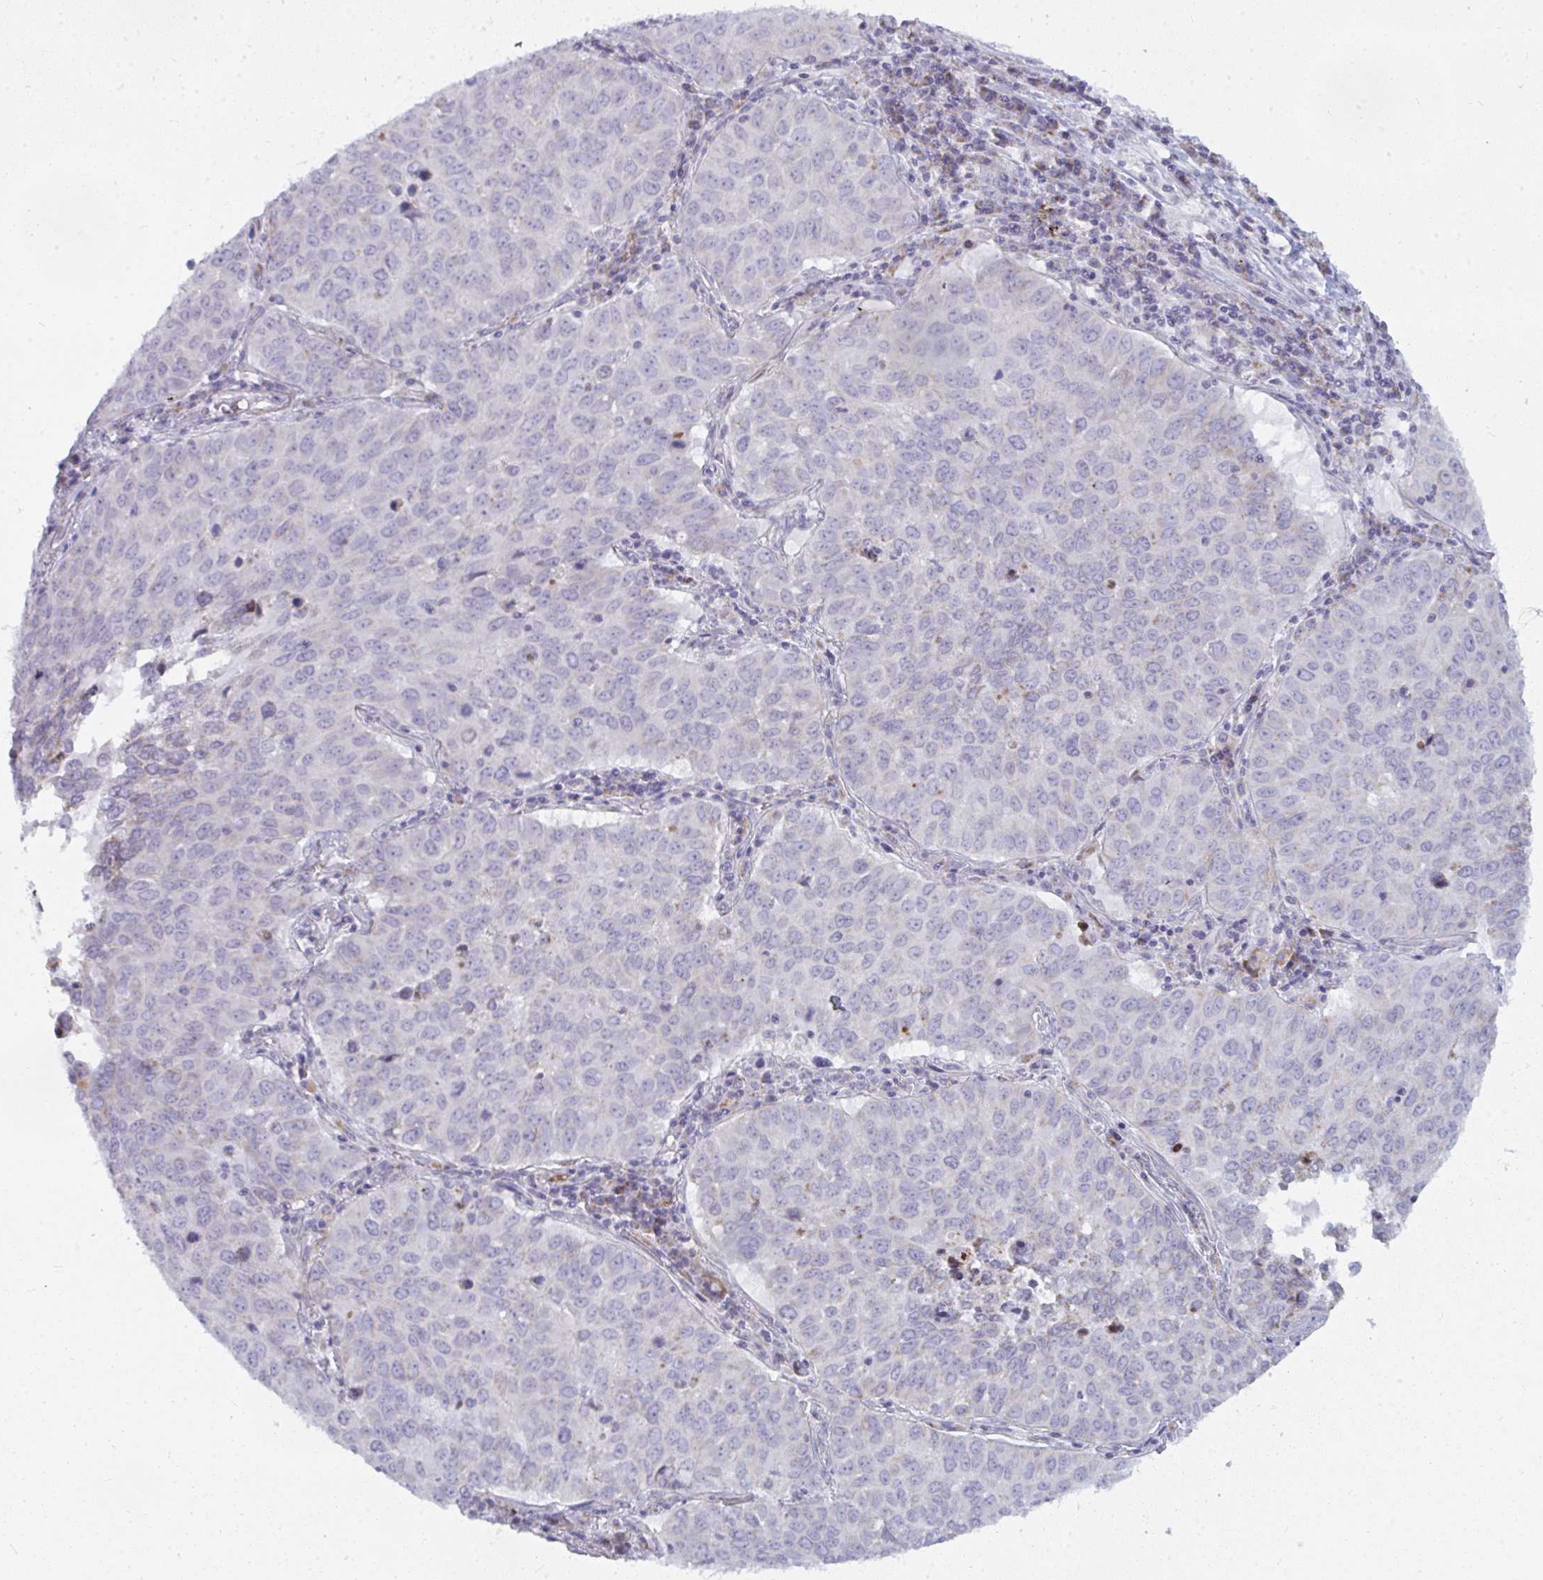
{"staining": {"intensity": "negative", "quantity": "none", "location": "none"}, "tissue": "lung cancer", "cell_type": "Tumor cells", "image_type": "cancer", "snomed": [{"axis": "morphology", "description": "Adenocarcinoma, NOS"}, {"axis": "topography", "description": "Lung"}], "caption": "Tumor cells show no significant protein positivity in lung adenocarcinoma.", "gene": "ATG9A", "patient": {"sex": "female", "age": 50}}